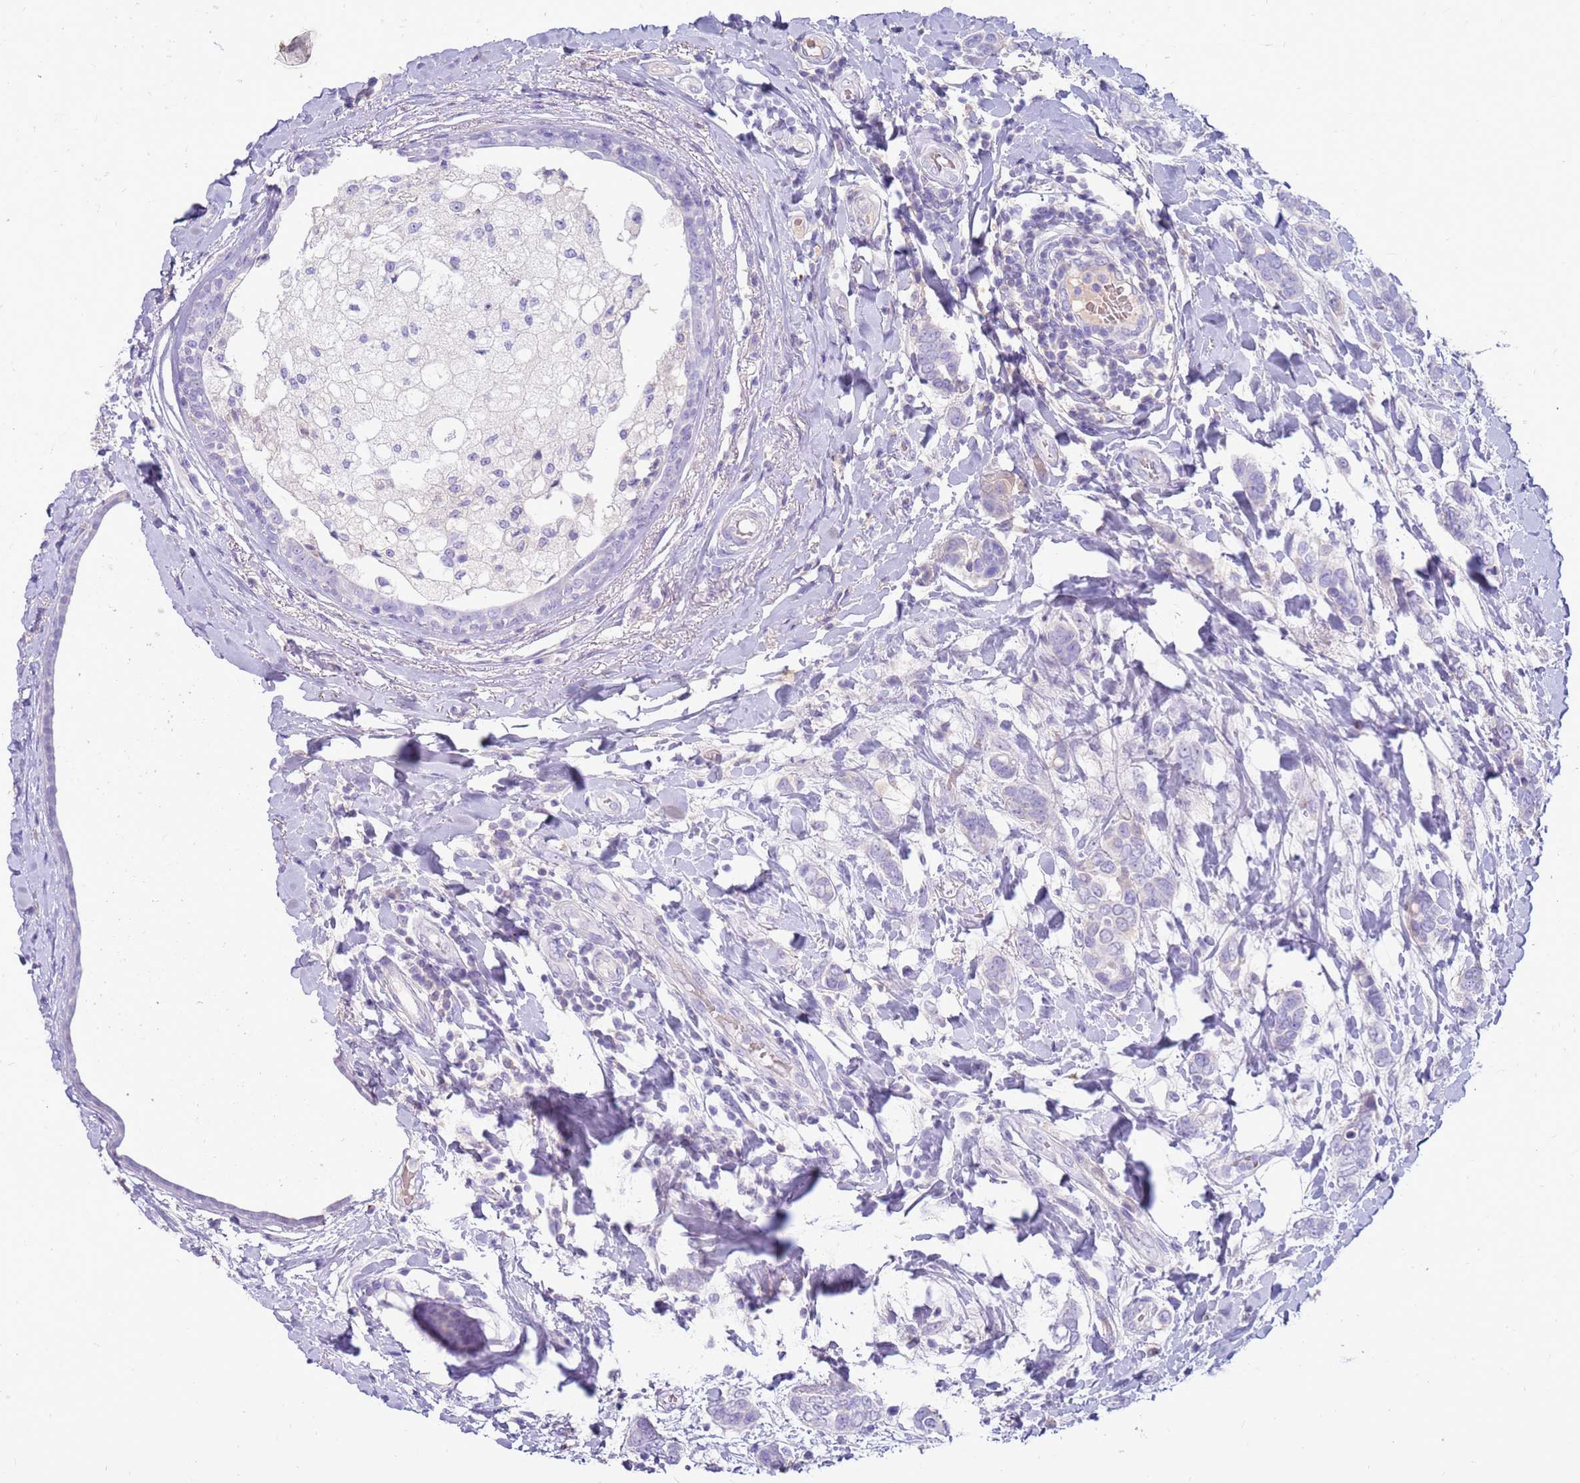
{"staining": {"intensity": "negative", "quantity": "none", "location": "none"}, "tissue": "breast cancer", "cell_type": "Tumor cells", "image_type": "cancer", "snomed": [{"axis": "morphology", "description": "Lobular carcinoma"}, {"axis": "topography", "description": "Breast"}], "caption": "There is no significant positivity in tumor cells of breast cancer (lobular carcinoma).", "gene": "EVPLL", "patient": {"sex": "female", "age": 51}}